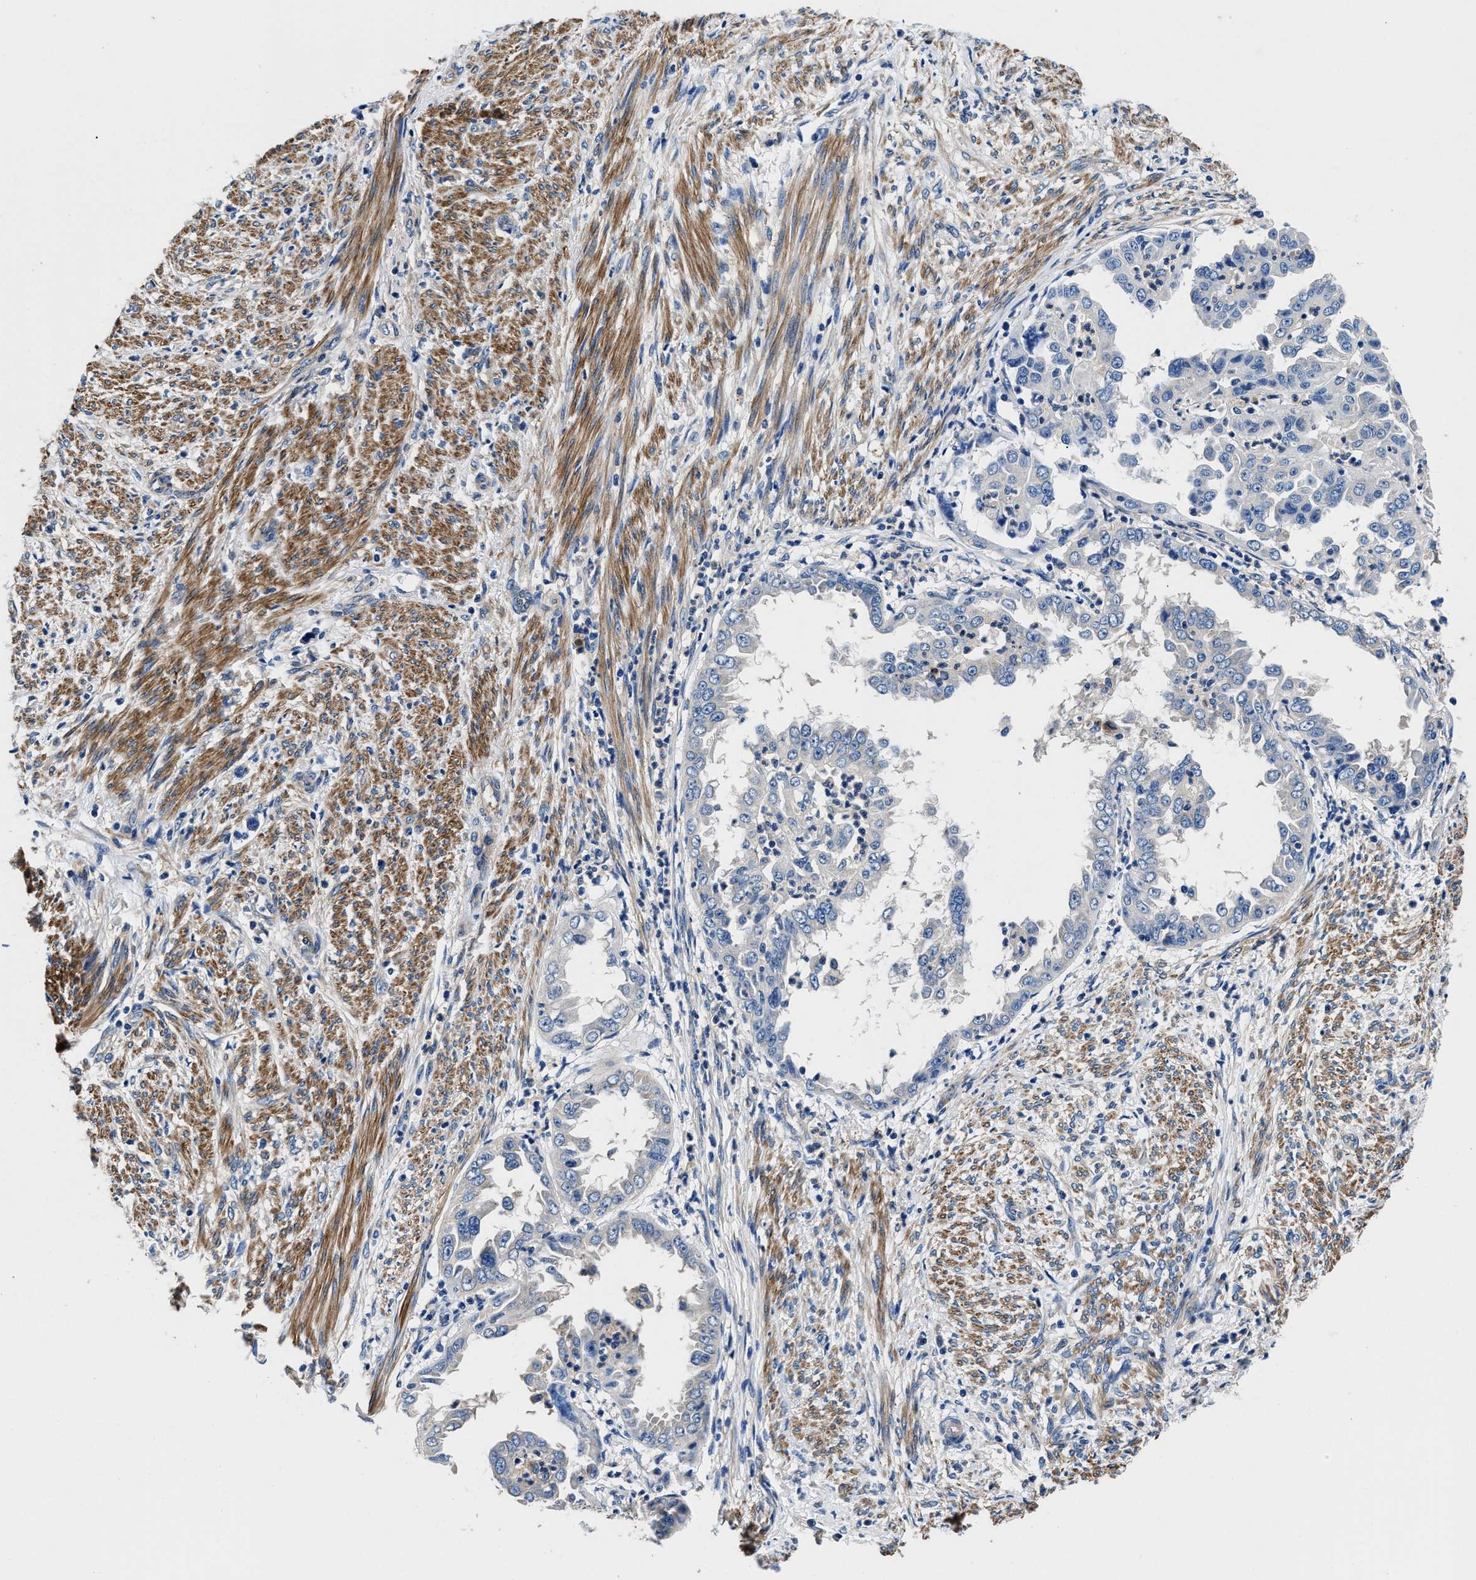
{"staining": {"intensity": "negative", "quantity": "none", "location": "none"}, "tissue": "endometrial cancer", "cell_type": "Tumor cells", "image_type": "cancer", "snomed": [{"axis": "morphology", "description": "Adenocarcinoma, NOS"}, {"axis": "topography", "description": "Endometrium"}], "caption": "Immunohistochemistry of human endometrial cancer (adenocarcinoma) shows no staining in tumor cells.", "gene": "NEU1", "patient": {"sex": "female", "age": 85}}